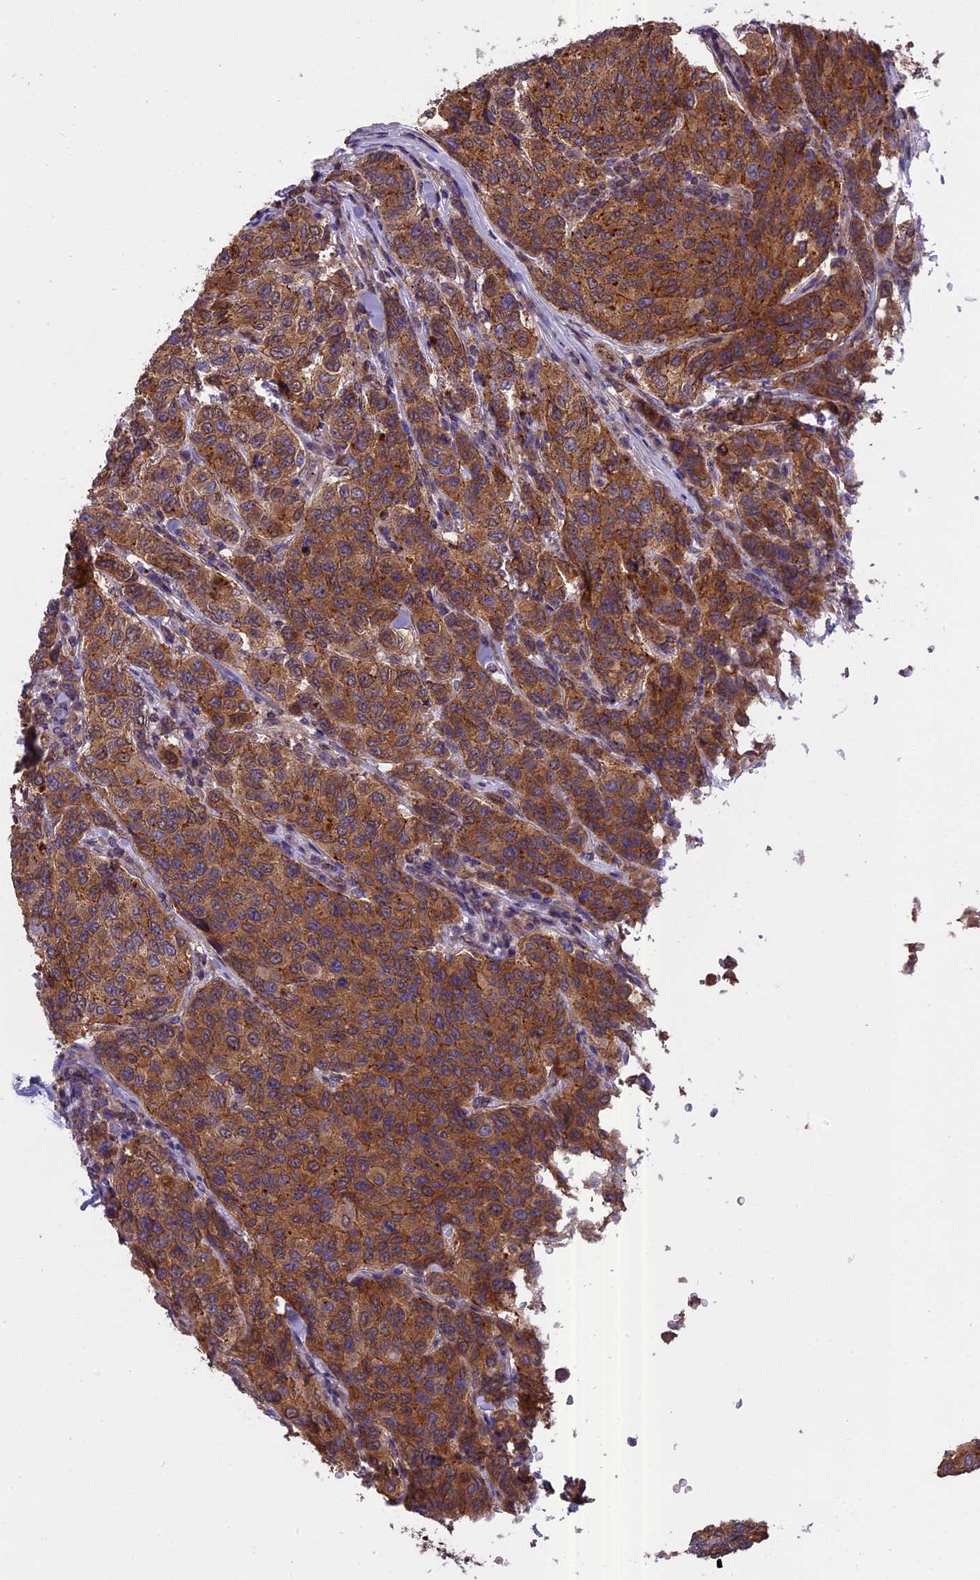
{"staining": {"intensity": "strong", "quantity": ">75%", "location": "cytoplasmic/membranous"}, "tissue": "breast cancer", "cell_type": "Tumor cells", "image_type": "cancer", "snomed": [{"axis": "morphology", "description": "Duct carcinoma"}, {"axis": "topography", "description": "Breast"}], "caption": "The micrograph exhibits a brown stain indicating the presence of a protein in the cytoplasmic/membranous of tumor cells in breast infiltrating ductal carcinoma.", "gene": "CHMP2A", "patient": {"sex": "female", "age": 55}}